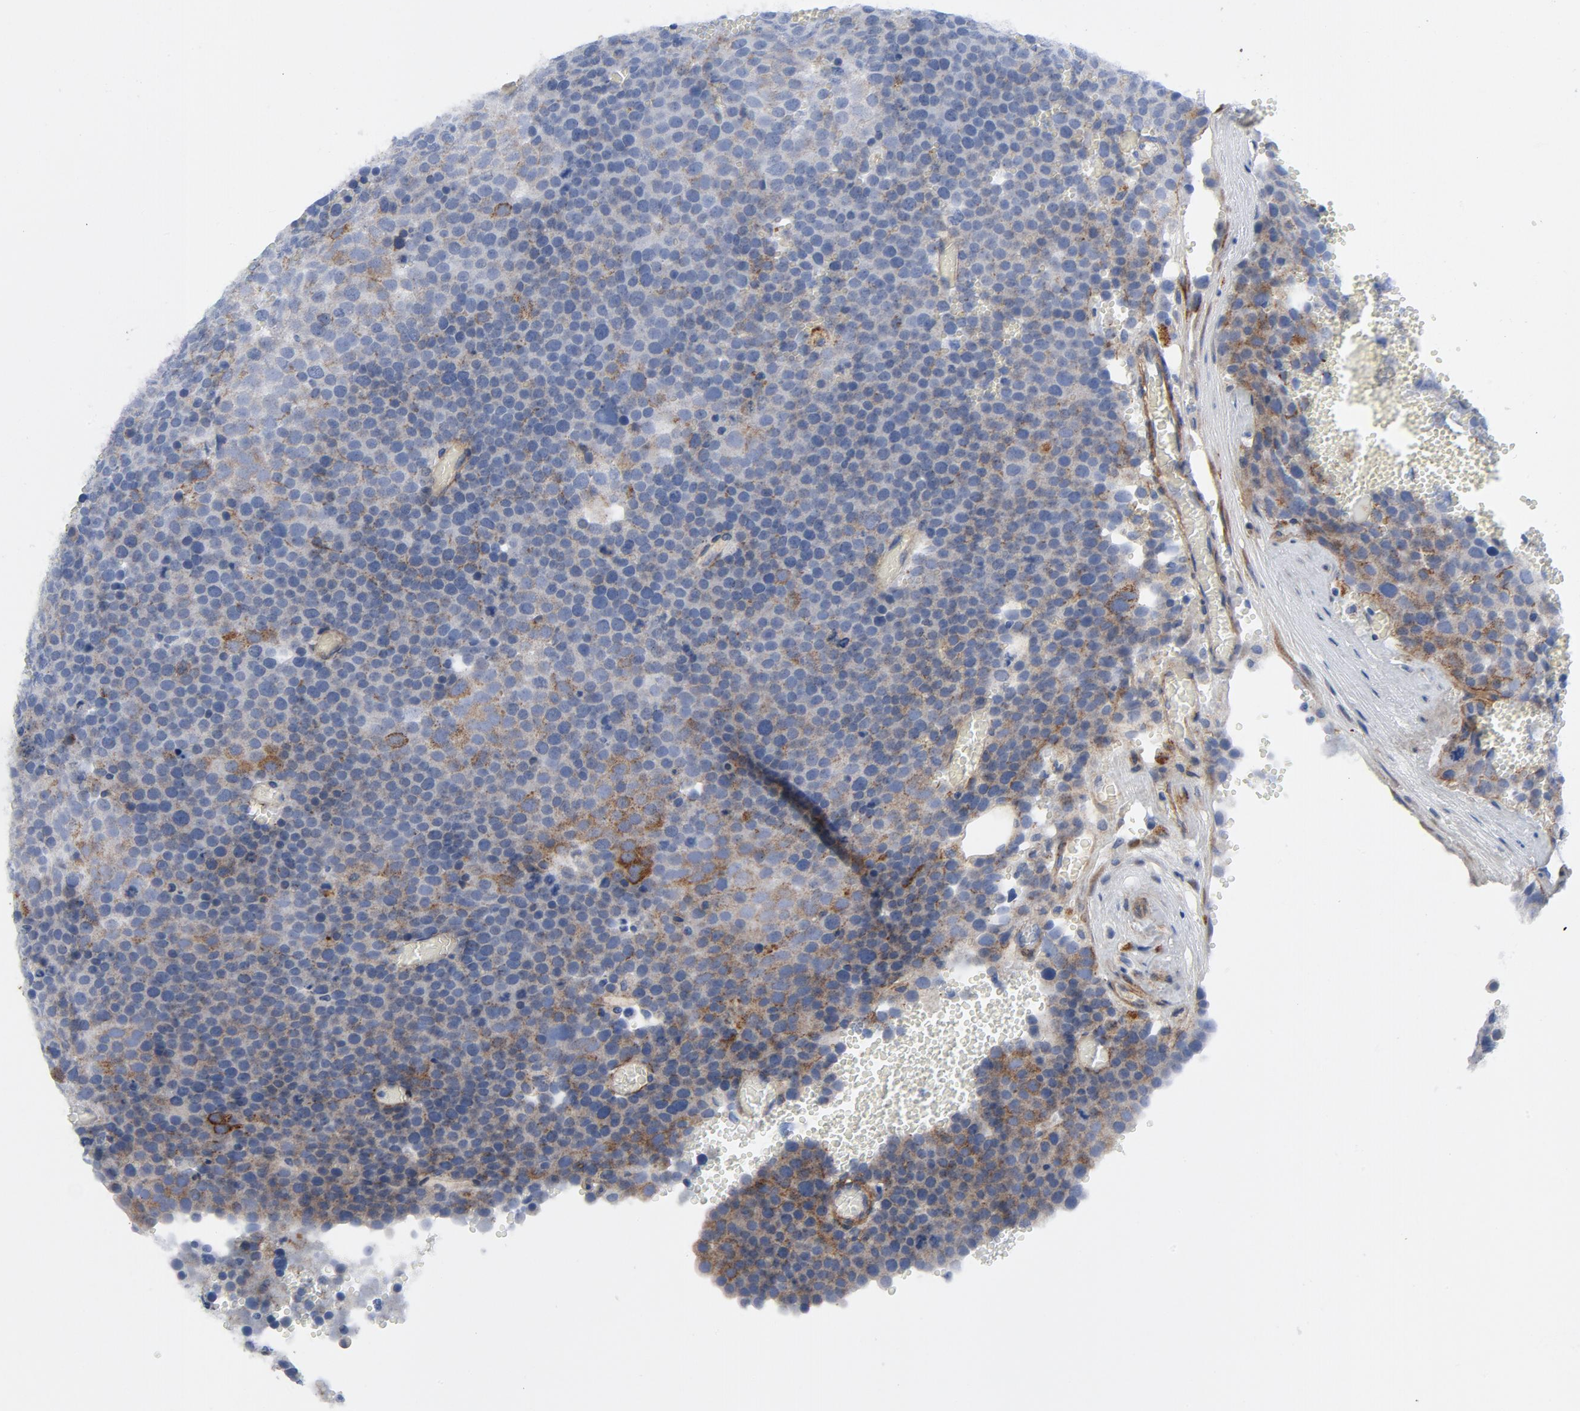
{"staining": {"intensity": "moderate", "quantity": "<25%", "location": "cytoplasmic/membranous"}, "tissue": "testis cancer", "cell_type": "Tumor cells", "image_type": "cancer", "snomed": [{"axis": "morphology", "description": "Seminoma, NOS"}, {"axis": "topography", "description": "Testis"}], "caption": "High-power microscopy captured an immunohistochemistry image of testis cancer, revealing moderate cytoplasmic/membranous positivity in about <25% of tumor cells.", "gene": "LAMC1", "patient": {"sex": "male", "age": 71}}